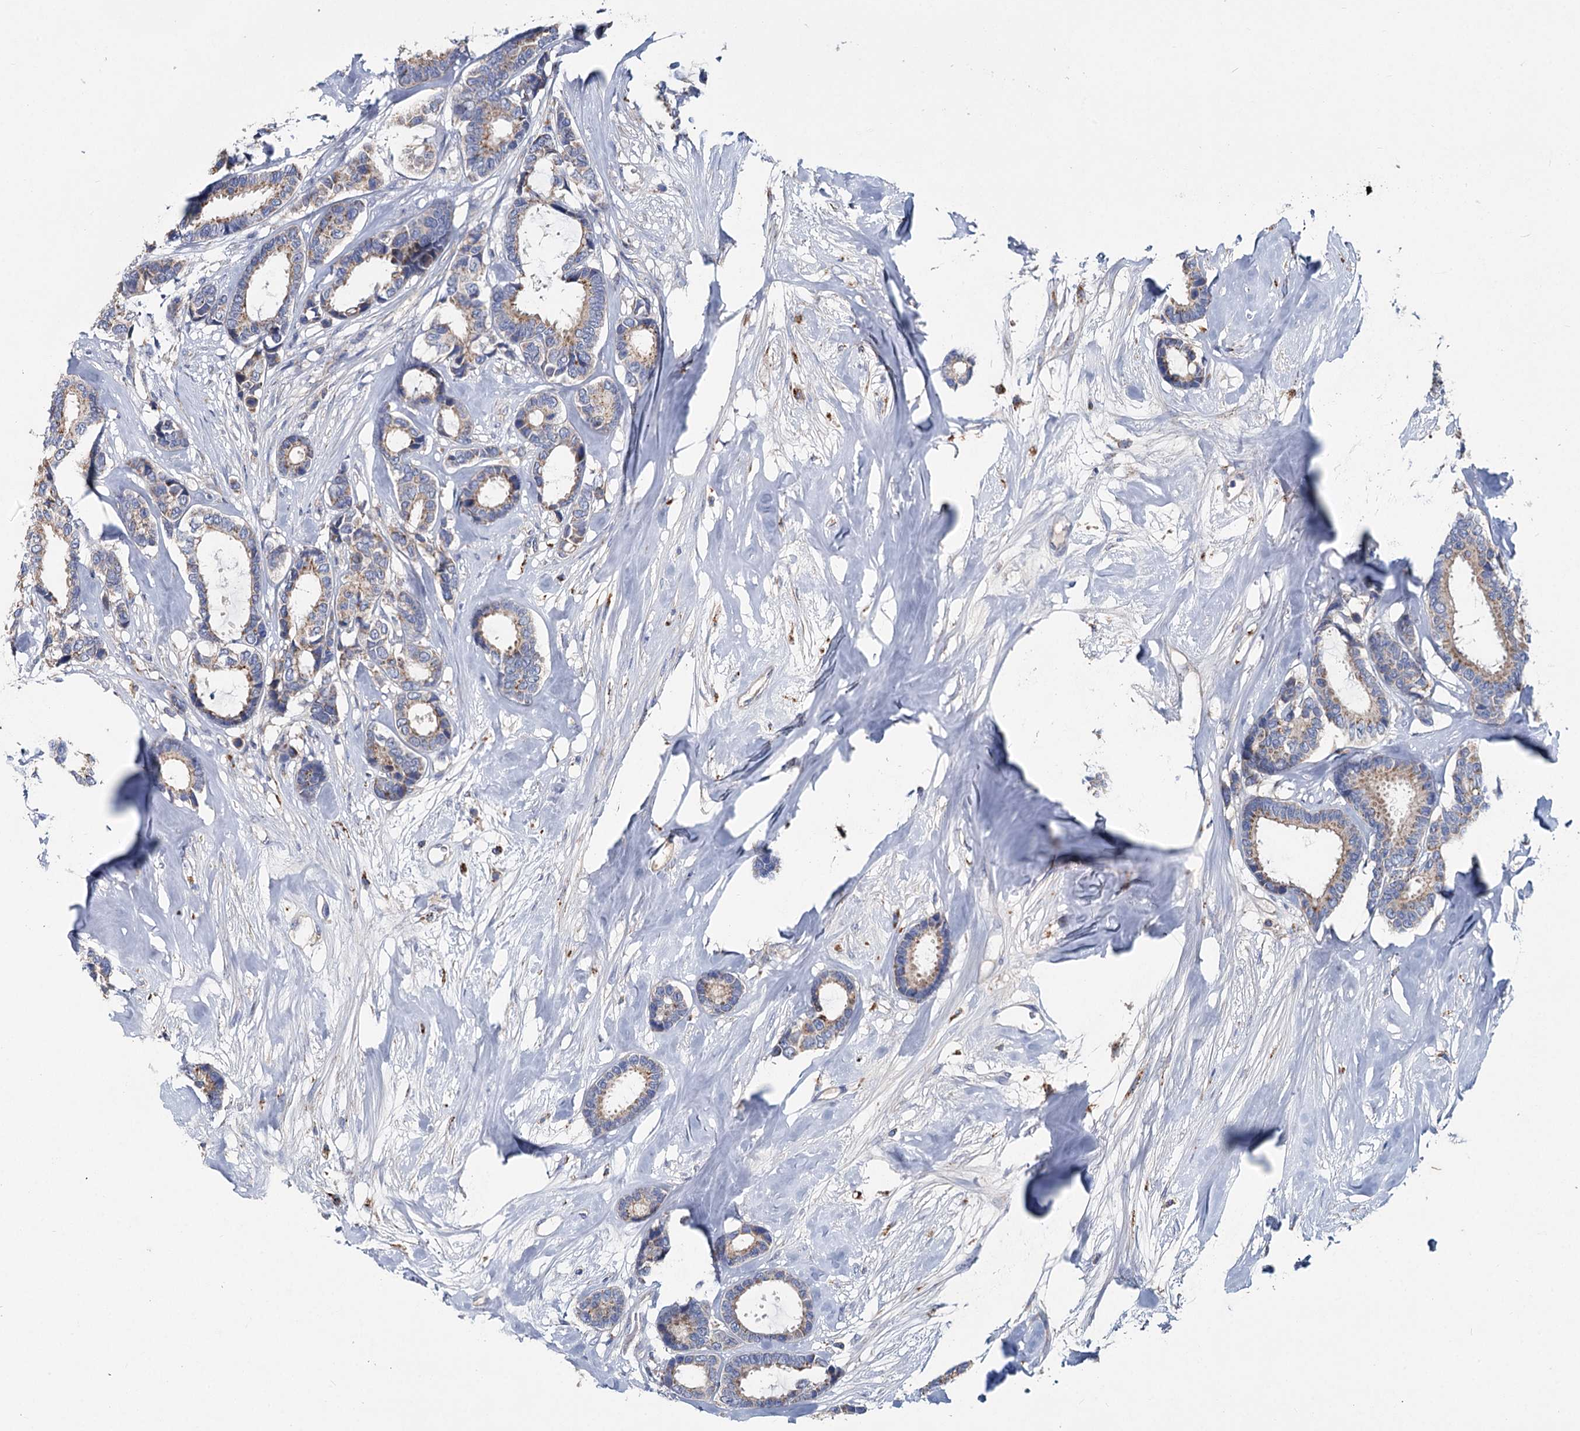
{"staining": {"intensity": "moderate", "quantity": ">75%", "location": "cytoplasmic/membranous"}, "tissue": "breast cancer", "cell_type": "Tumor cells", "image_type": "cancer", "snomed": [{"axis": "morphology", "description": "Duct carcinoma"}, {"axis": "topography", "description": "Breast"}], "caption": "IHC (DAB (3,3'-diaminobenzidine)) staining of human breast intraductal carcinoma displays moderate cytoplasmic/membranous protein staining in approximately >75% of tumor cells.", "gene": "ANKRD16", "patient": {"sex": "female", "age": 87}}